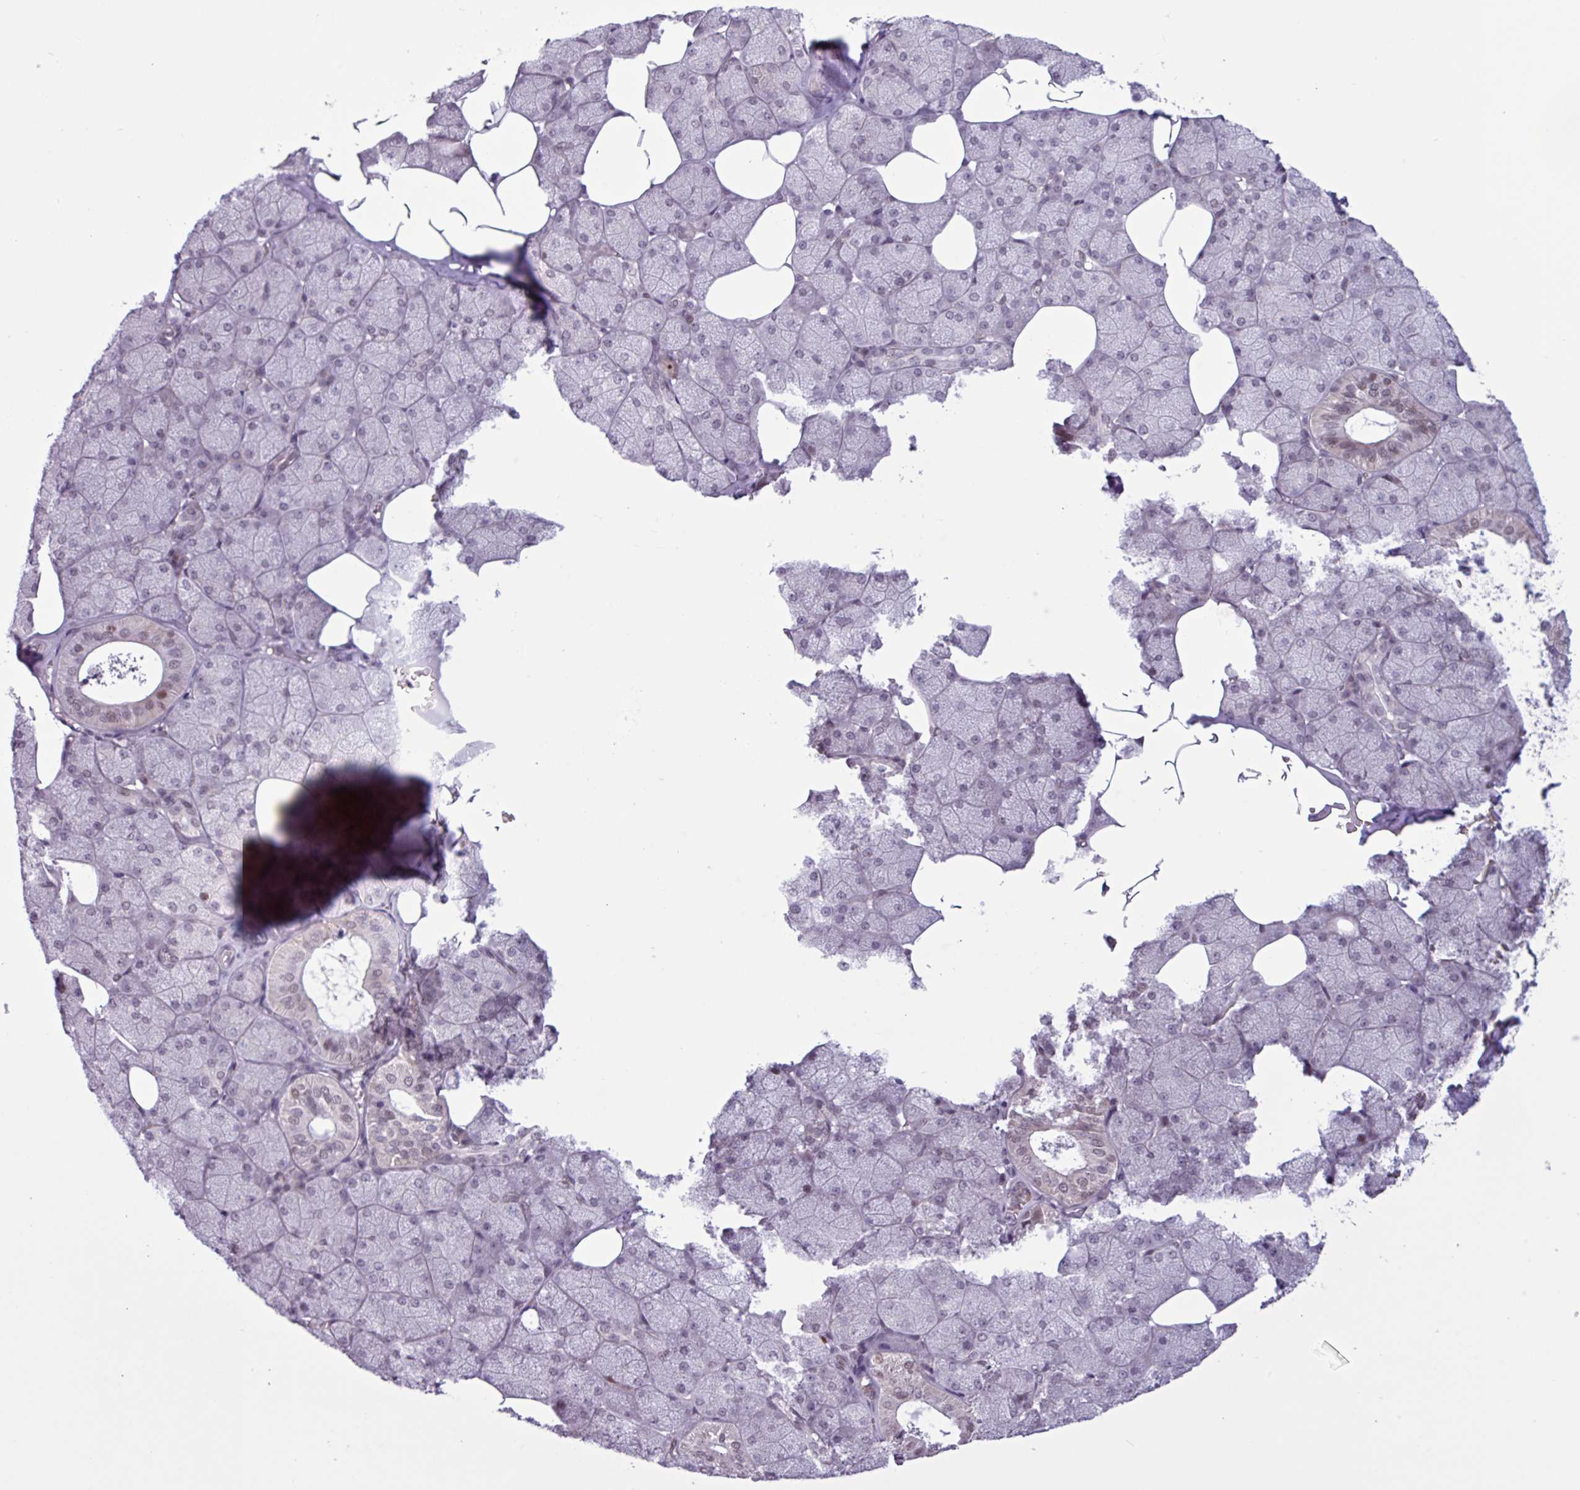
{"staining": {"intensity": "moderate", "quantity": "25%-75%", "location": "nuclear"}, "tissue": "salivary gland", "cell_type": "Glandular cells", "image_type": "normal", "snomed": [{"axis": "morphology", "description": "Normal tissue, NOS"}, {"axis": "topography", "description": "Salivary gland"}, {"axis": "topography", "description": "Peripheral nerve tissue"}], "caption": "High-magnification brightfield microscopy of unremarkable salivary gland stained with DAB (3,3'-diaminobenzidine) (brown) and counterstained with hematoxylin (blue). glandular cells exhibit moderate nuclear staining is identified in approximately25%-75% of cells. The staining was performed using DAB (3,3'-diaminobenzidine) to visualize the protein expression in brown, while the nuclei were stained in blue with hematoxylin (Magnification: 20x).", "gene": "NOTCH2", "patient": {"sex": "male", "age": 38}}